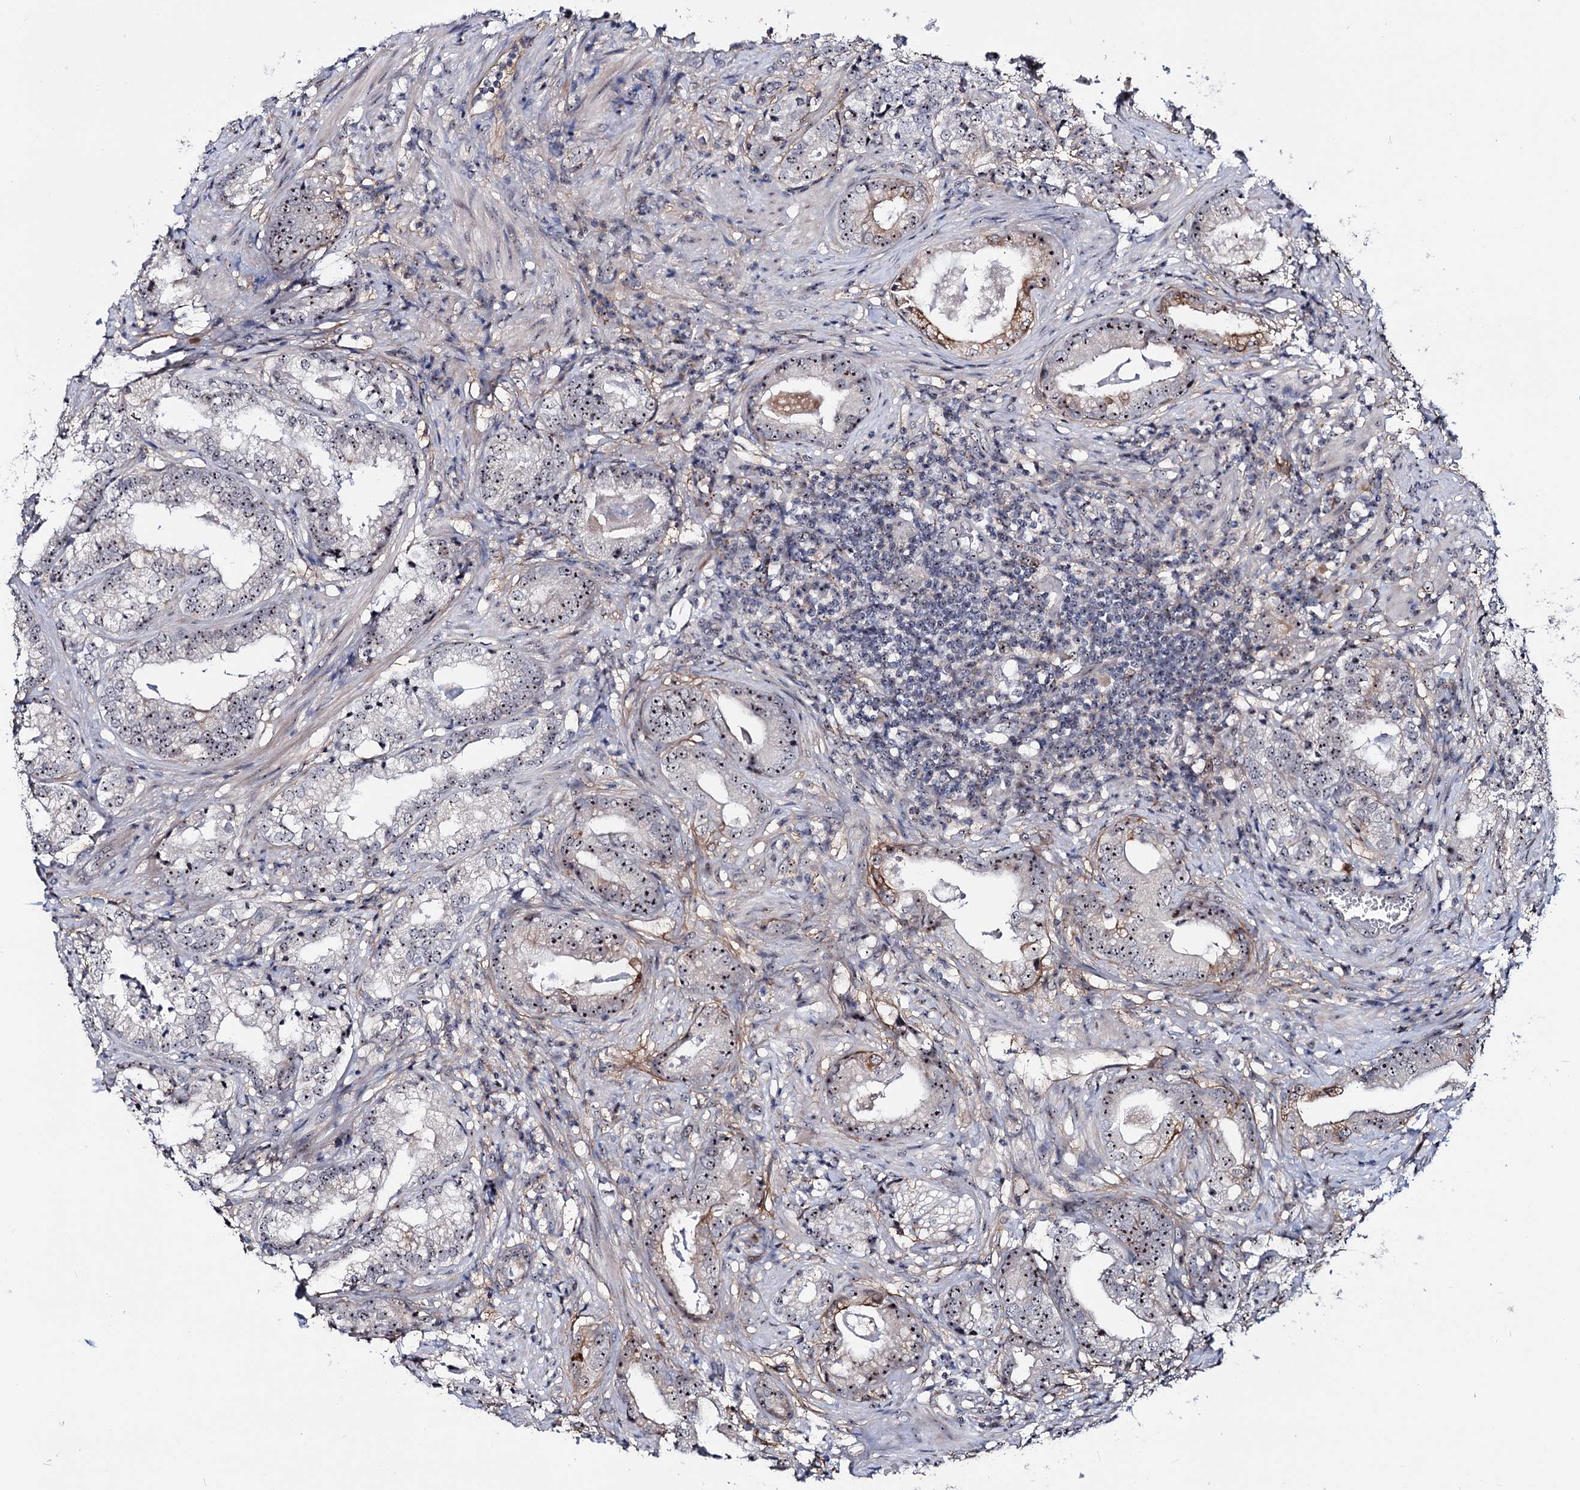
{"staining": {"intensity": "moderate", "quantity": ">75%", "location": "nuclear"}, "tissue": "prostate cancer", "cell_type": "Tumor cells", "image_type": "cancer", "snomed": [{"axis": "morphology", "description": "Adenocarcinoma, High grade"}, {"axis": "topography", "description": "Prostate"}], "caption": "Human prostate cancer (high-grade adenocarcinoma) stained with a brown dye exhibits moderate nuclear positive positivity in approximately >75% of tumor cells.", "gene": "SUPT20H", "patient": {"sex": "male", "age": 69}}